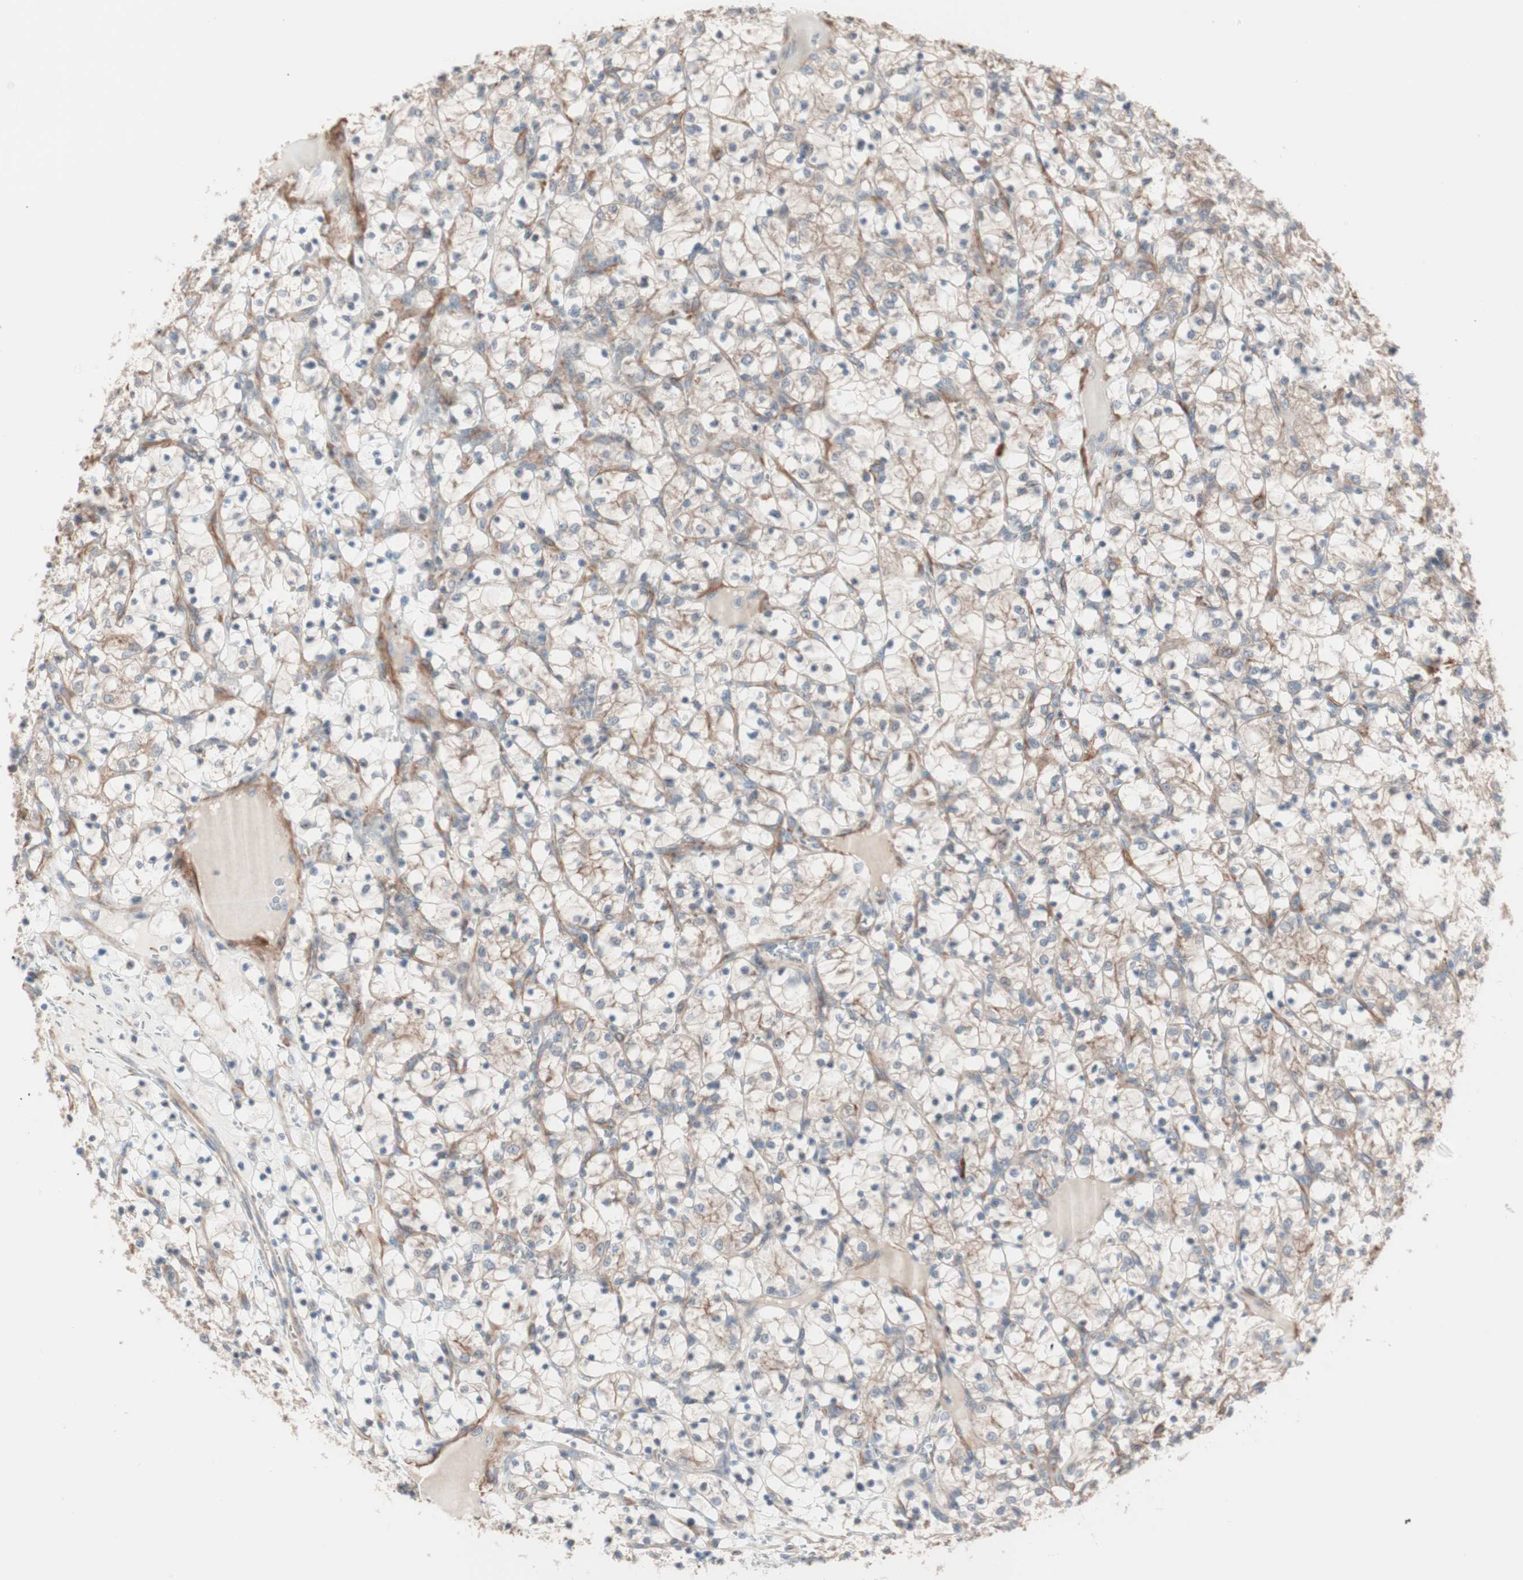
{"staining": {"intensity": "weak", "quantity": "<25%", "location": "cytoplasmic/membranous"}, "tissue": "renal cancer", "cell_type": "Tumor cells", "image_type": "cancer", "snomed": [{"axis": "morphology", "description": "Adenocarcinoma, NOS"}, {"axis": "topography", "description": "Kidney"}], "caption": "IHC histopathology image of neoplastic tissue: renal cancer stained with DAB displays no significant protein positivity in tumor cells.", "gene": "ALG5", "patient": {"sex": "female", "age": 69}}